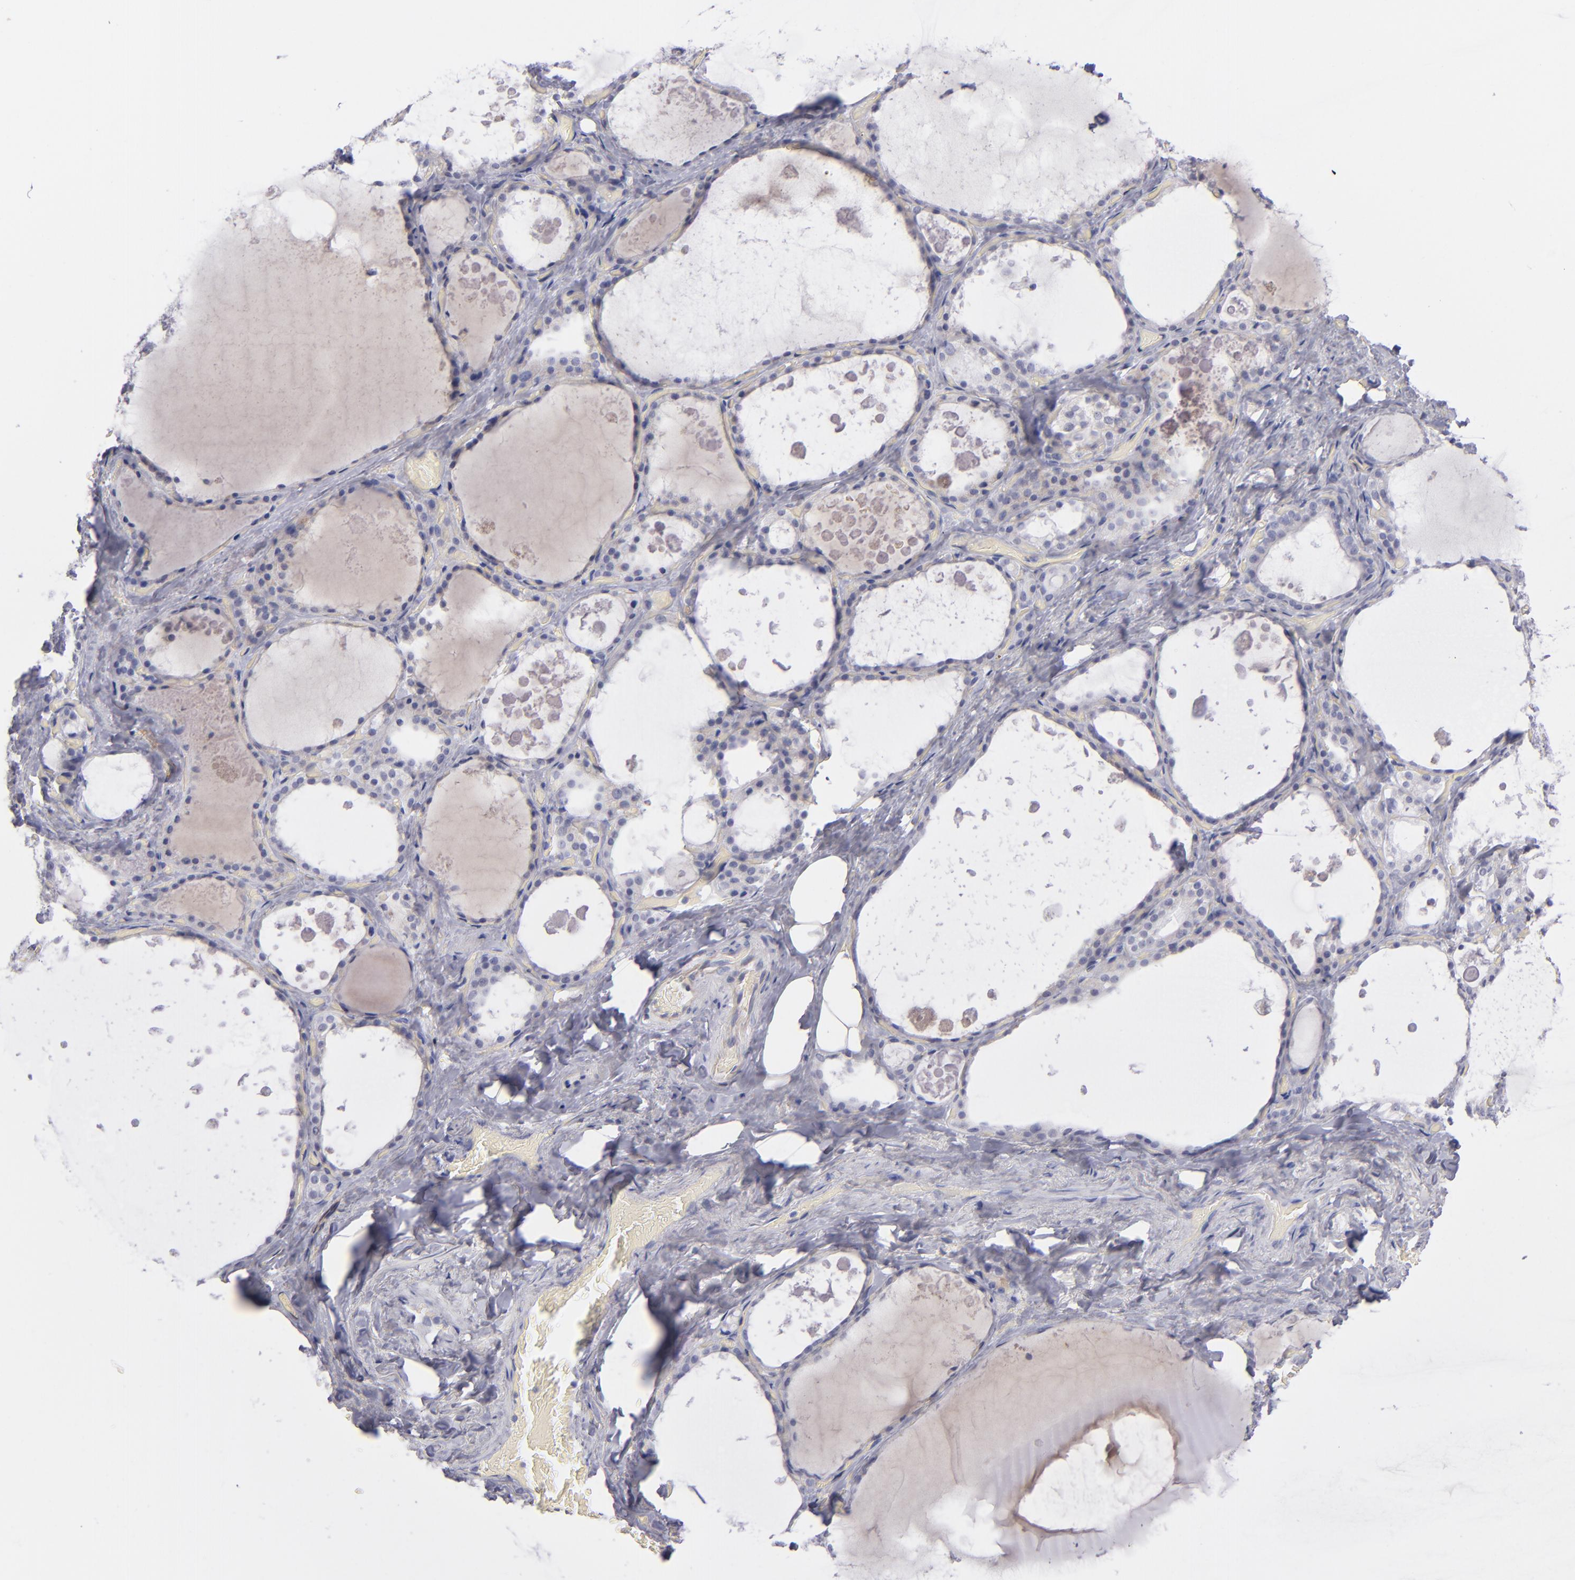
{"staining": {"intensity": "negative", "quantity": "none", "location": "none"}, "tissue": "thyroid gland", "cell_type": "Glandular cells", "image_type": "normal", "snomed": [{"axis": "morphology", "description": "Normal tissue, NOS"}, {"axis": "topography", "description": "Thyroid gland"}], "caption": "DAB immunohistochemical staining of unremarkable thyroid gland shows no significant positivity in glandular cells.", "gene": "ITGB4", "patient": {"sex": "male", "age": 61}}